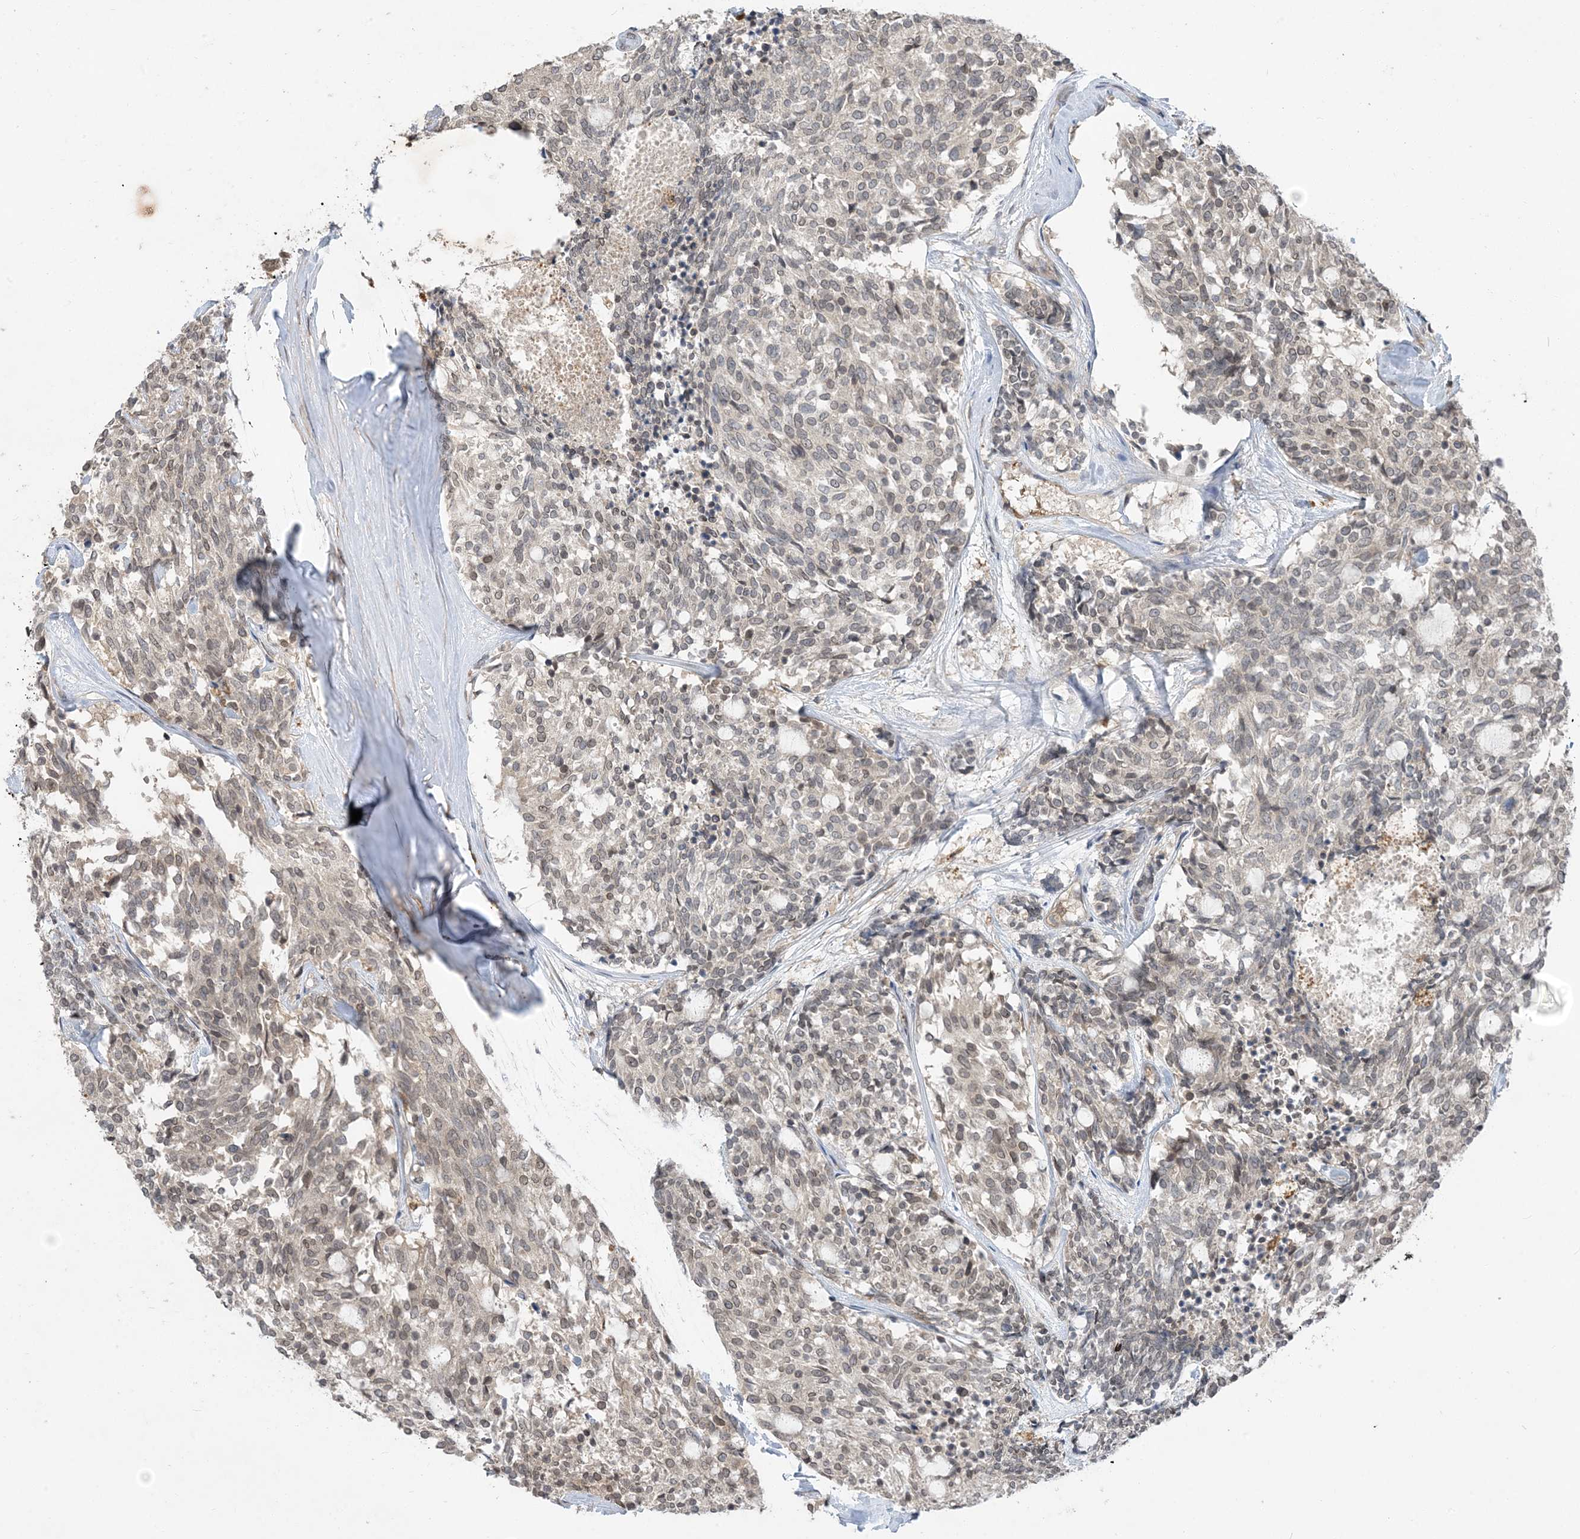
{"staining": {"intensity": "weak", "quantity": "<25%", "location": "nuclear"}, "tissue": "carcinoid", "cell_type": "Tumor cells", "image_type": "cancer", "snomed": [{"axis": "morphology", "description": "Carcinoid, malignant, NOS"}, {"axis": "topography", "description": "Pancreas"}], "caption": "DAB immunohistochemical staining of human carcinoid demonstrates no significant staining in tumor cells.", "gene": "NAGK", "patient": {"sex": "female", "age": 54}}